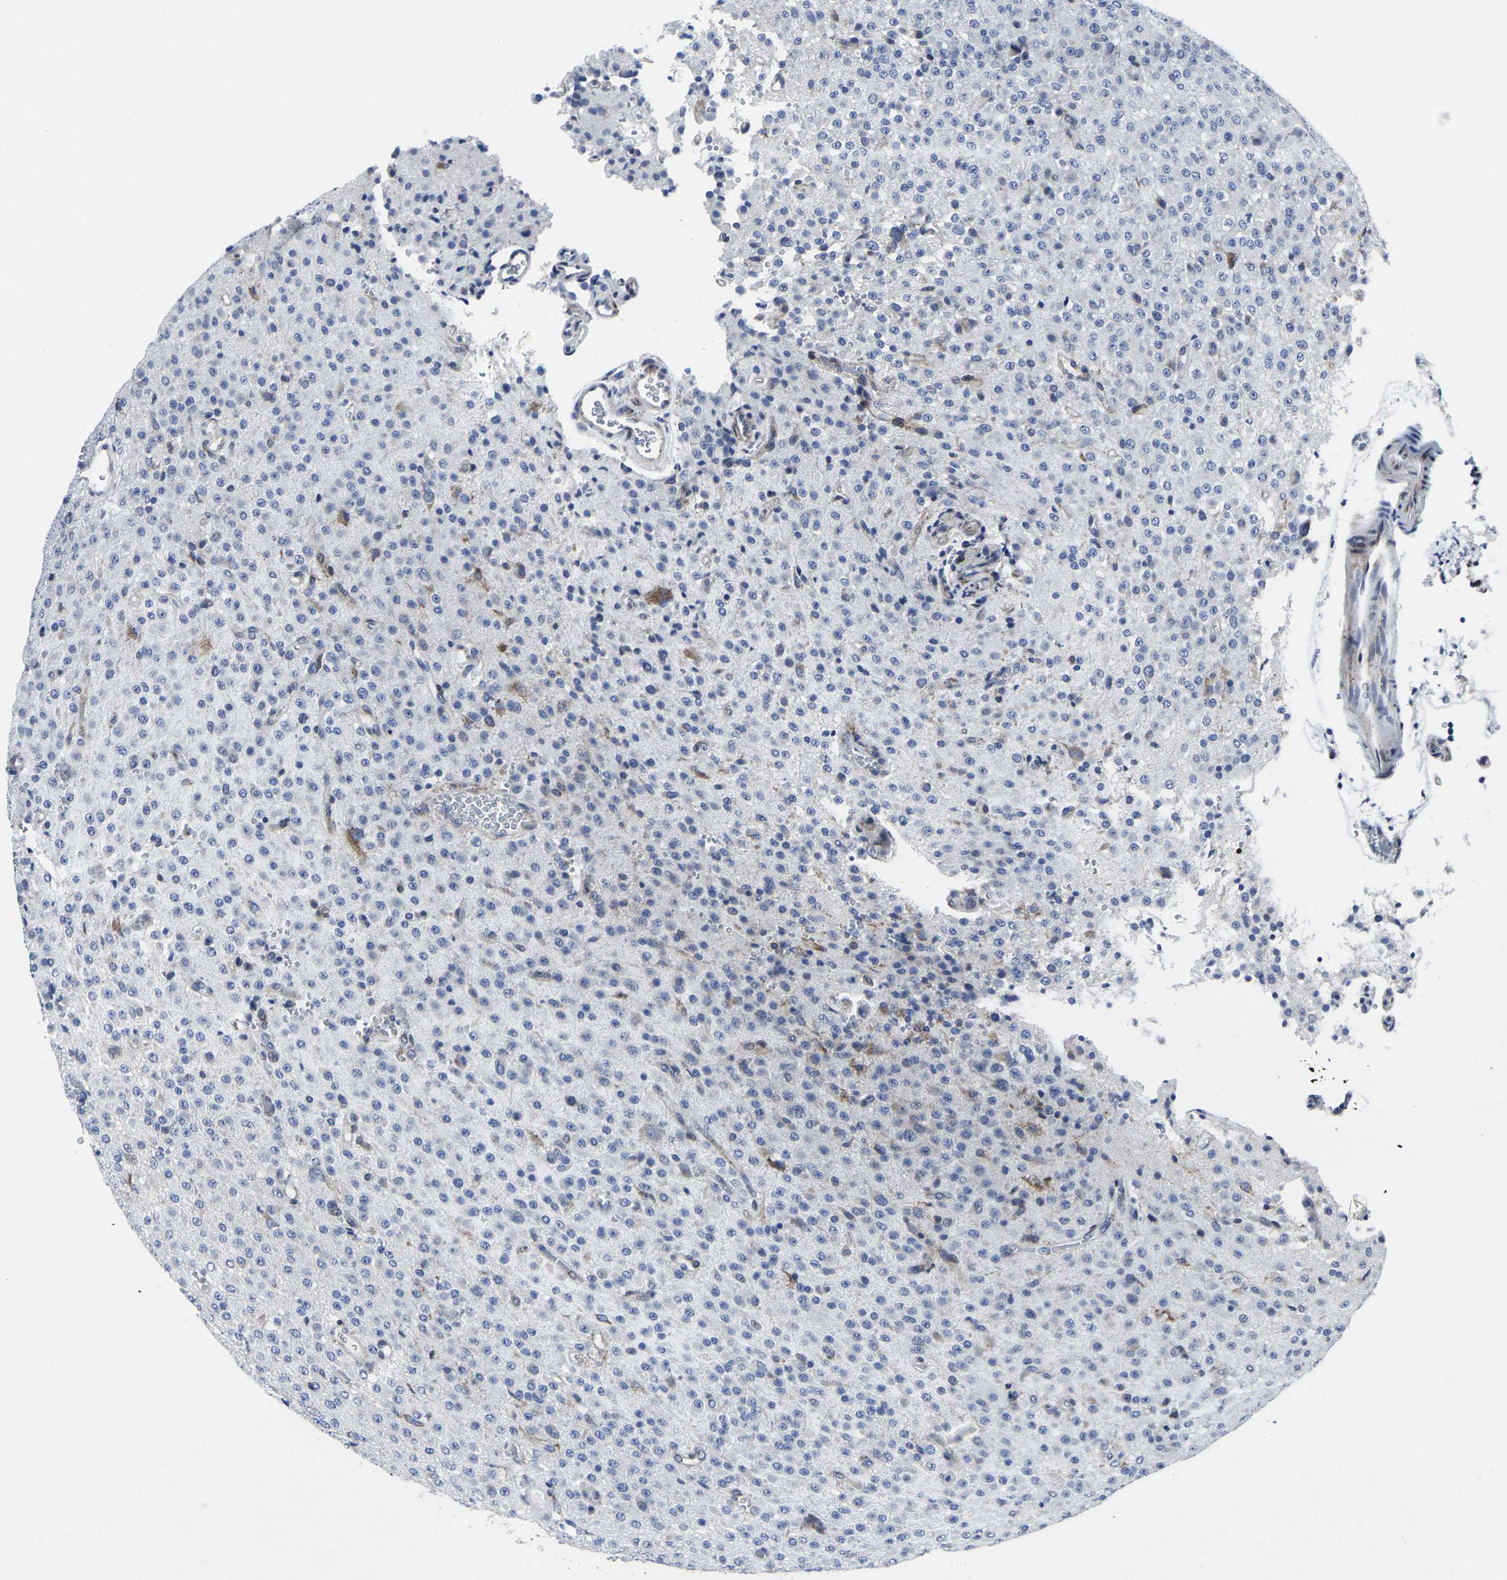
{"staining": {"intensity": "moderate", "quantity": "<25%", "location": "cytoplasmic/membranous"}, "tissue": "glioma", "cell_type": "Tumor cells", "image_type": "cancer", "snomed": [{"axis": "morphology", "description": "Glioma, malignant, Low grade"}, {"axis": "topography", "description": "Brain"}], "caption": "A brown stain highlights moderate cytoplasmic/membranous expression of a protein in human malignant low-grade glioma tumor cells. Nuclei are stained in blue.", "gene": "RPN1", "patient": {"sex": "male", "age": 38}}